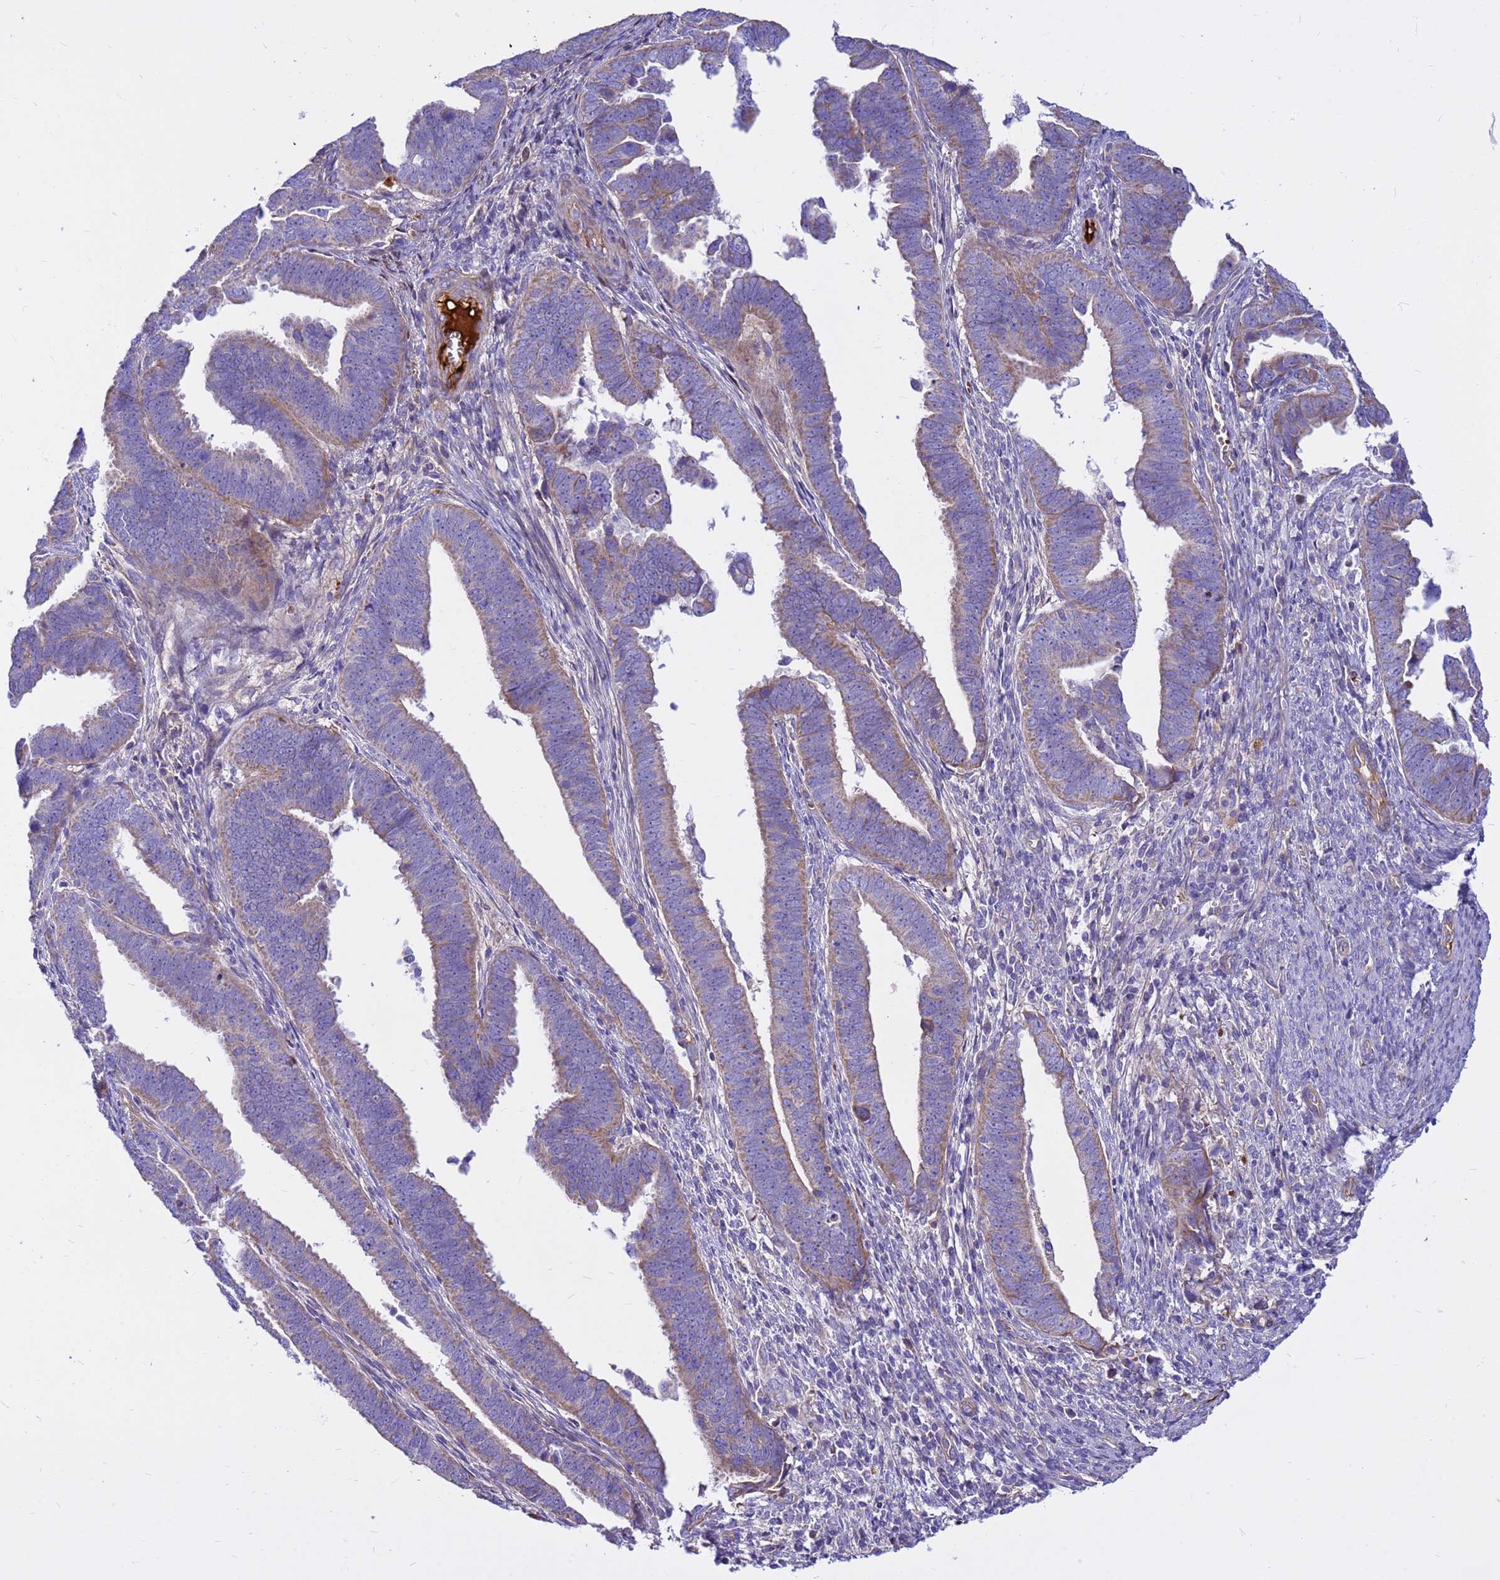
{"staining": {"intensity": "weak", "quantity": "25%-75%", "location": "cytoplasmic/membranous"}, "tissue": "endometrial cancer", "cell_type": "Tumor cells", "image_type": "cancer", "snomed": [{"axis": "morphology", "description": "Adenocarcinoma, NOS"}, {"axis": "topography", "description": "Endometrium"}], "caption": "This is an image of IHC staining of adenocarcinoma (endometrial), which shows weak staining in the cytoplasmic/membranous of tumor cells.", "gene": "CRHBP", "patient": {"sex": "female", "age": 75}}